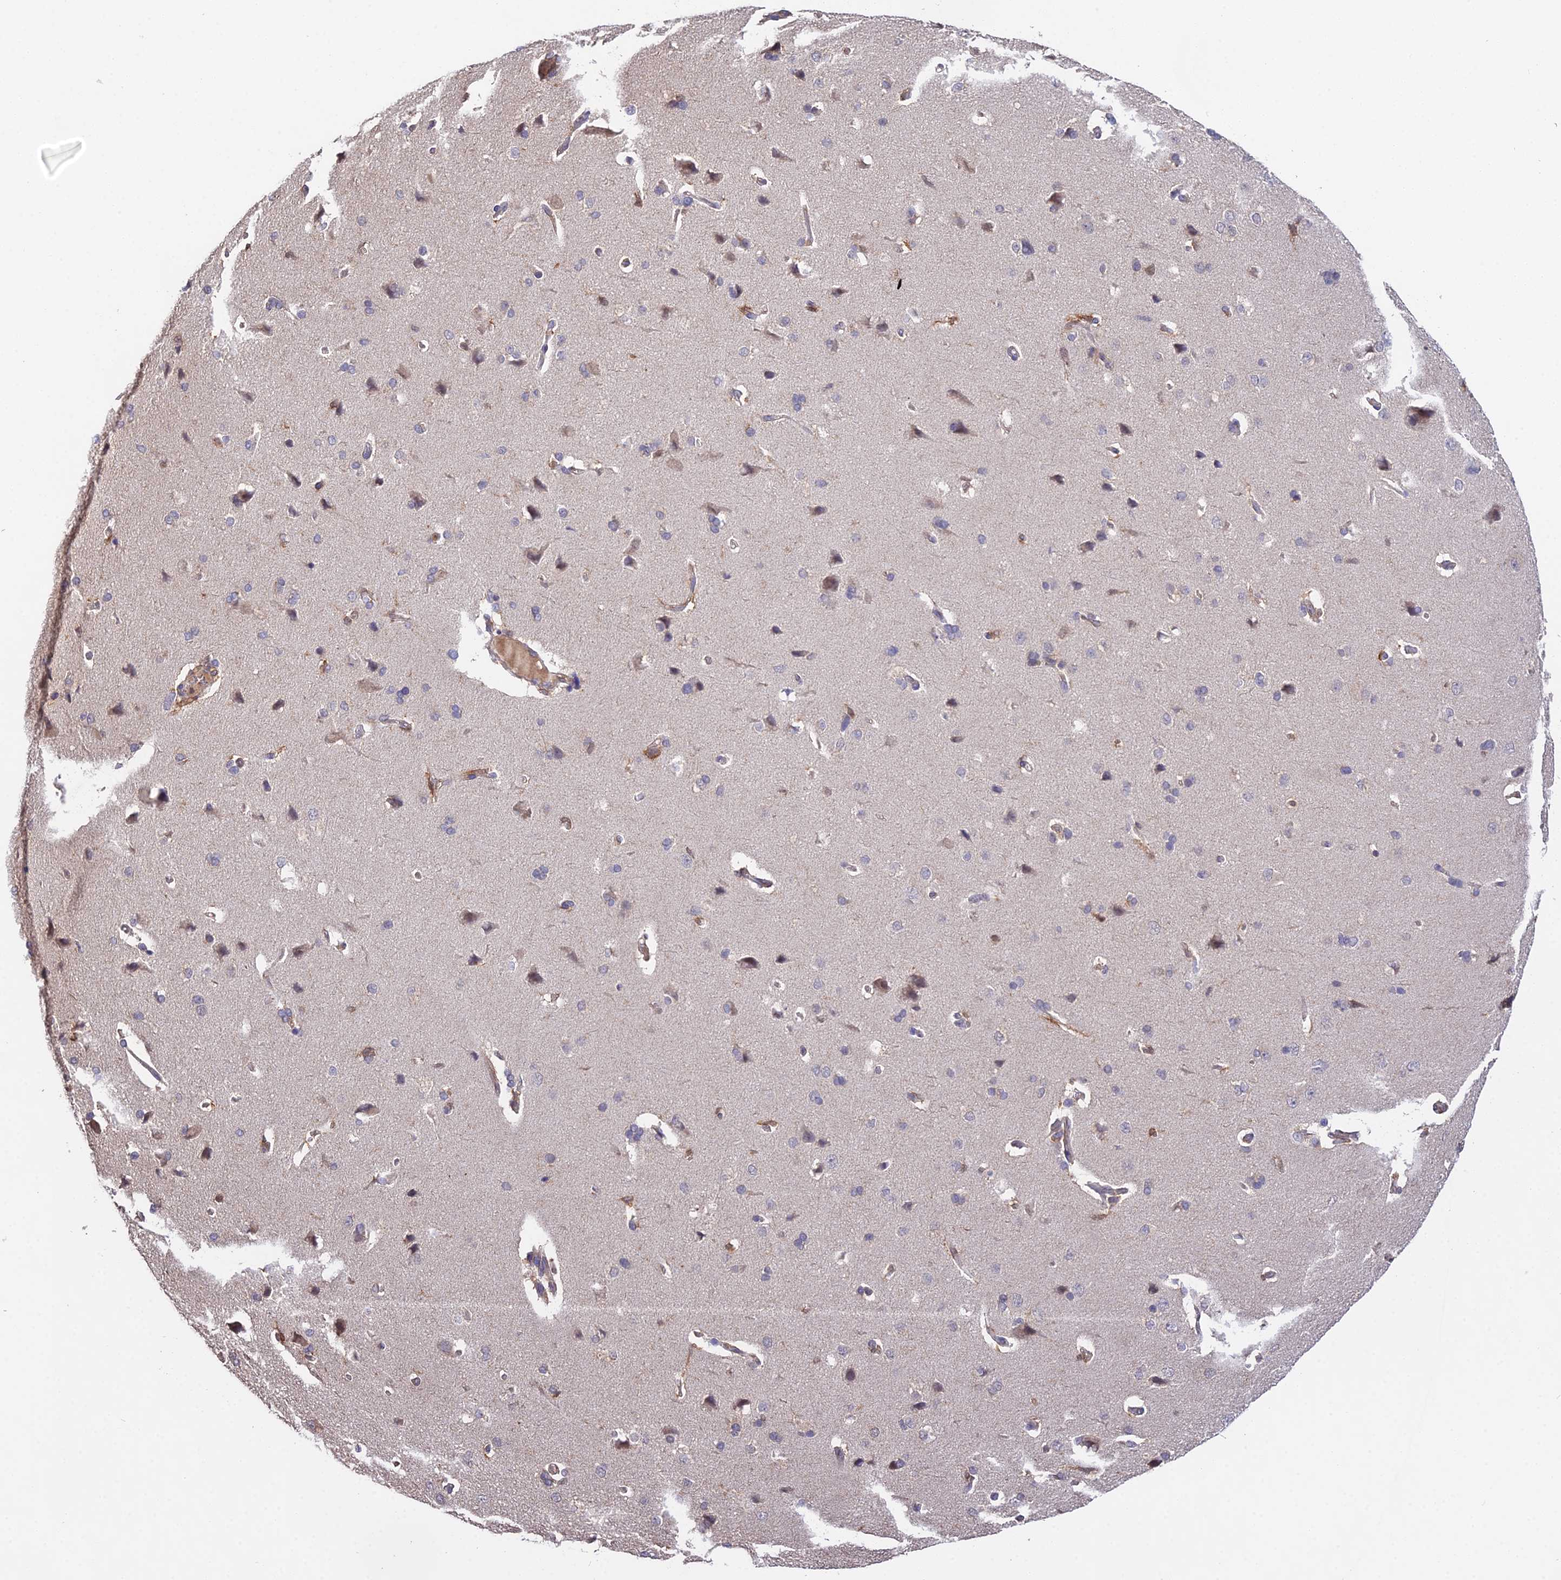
{"staining": {"intensity": "moderate", "quantity": "25%-75%", "location": "cytoplasmic/membranous"}, "tissue": "cerebral cortex", "cell_type": "Endothelial cells", "image_type": "normal", "snomed": [{"axis": "morphology", "description": "Normal tissue, NOS"}, {"axis": "topography", "description": "Cerebral cortex"}], "caption": "Protein analysis of unremarkable cerebral cortex reveals moderate cytoplasmic/membranous staining in approximately 25%-75% of endothelial cells. Immunohistochemistry (ihc) stains the protein in brown and the nuclei are stained blue.", "gene": "FBP1", "patient": {"sex": "male", "age": 62}}